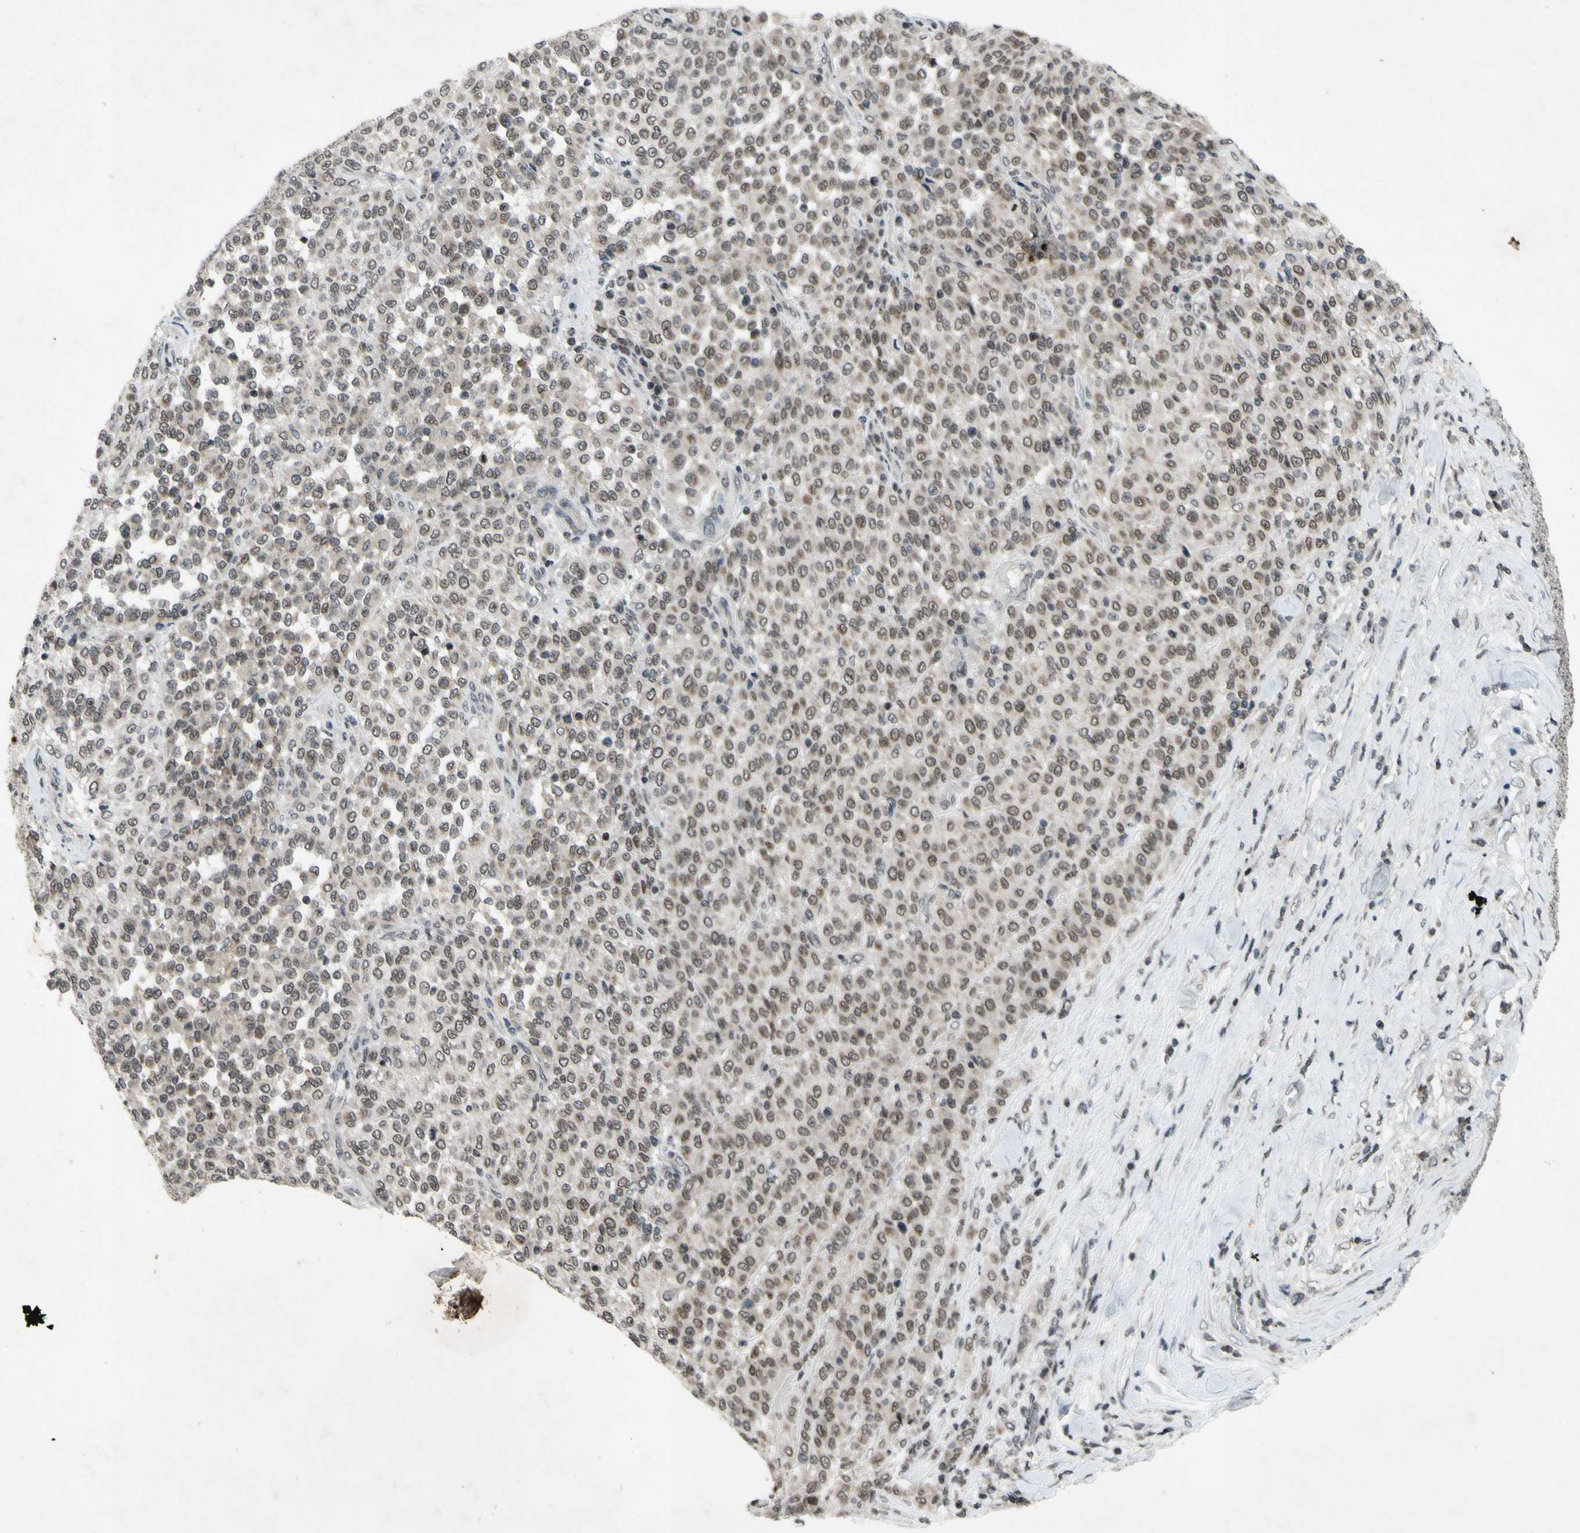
{"staining": {"intensity": "weak", "quantity": ">75%", "location": "cytoplasmic/membranous,nuclear"}, "tissue": "melanoma", "cell_type": "Tumor cells", "image_type": "cancer", "snomed": [{"axis": "morphology", "description": "Malignant melanoma, Metastatic site"}, {"axis": "topography", "description": "Pancreas"}], "caption": "Protein expression analysis of human malignant melanoma (metastatic site) reveals weak cytoplasmic/membranous and nuclear positivity in about >75% of tumor cells. (brown staining indicates protein expression, while blue staining denotes nuclei).", "gene": "XPO1", "patient": {"sex": "female", "age": 30}}